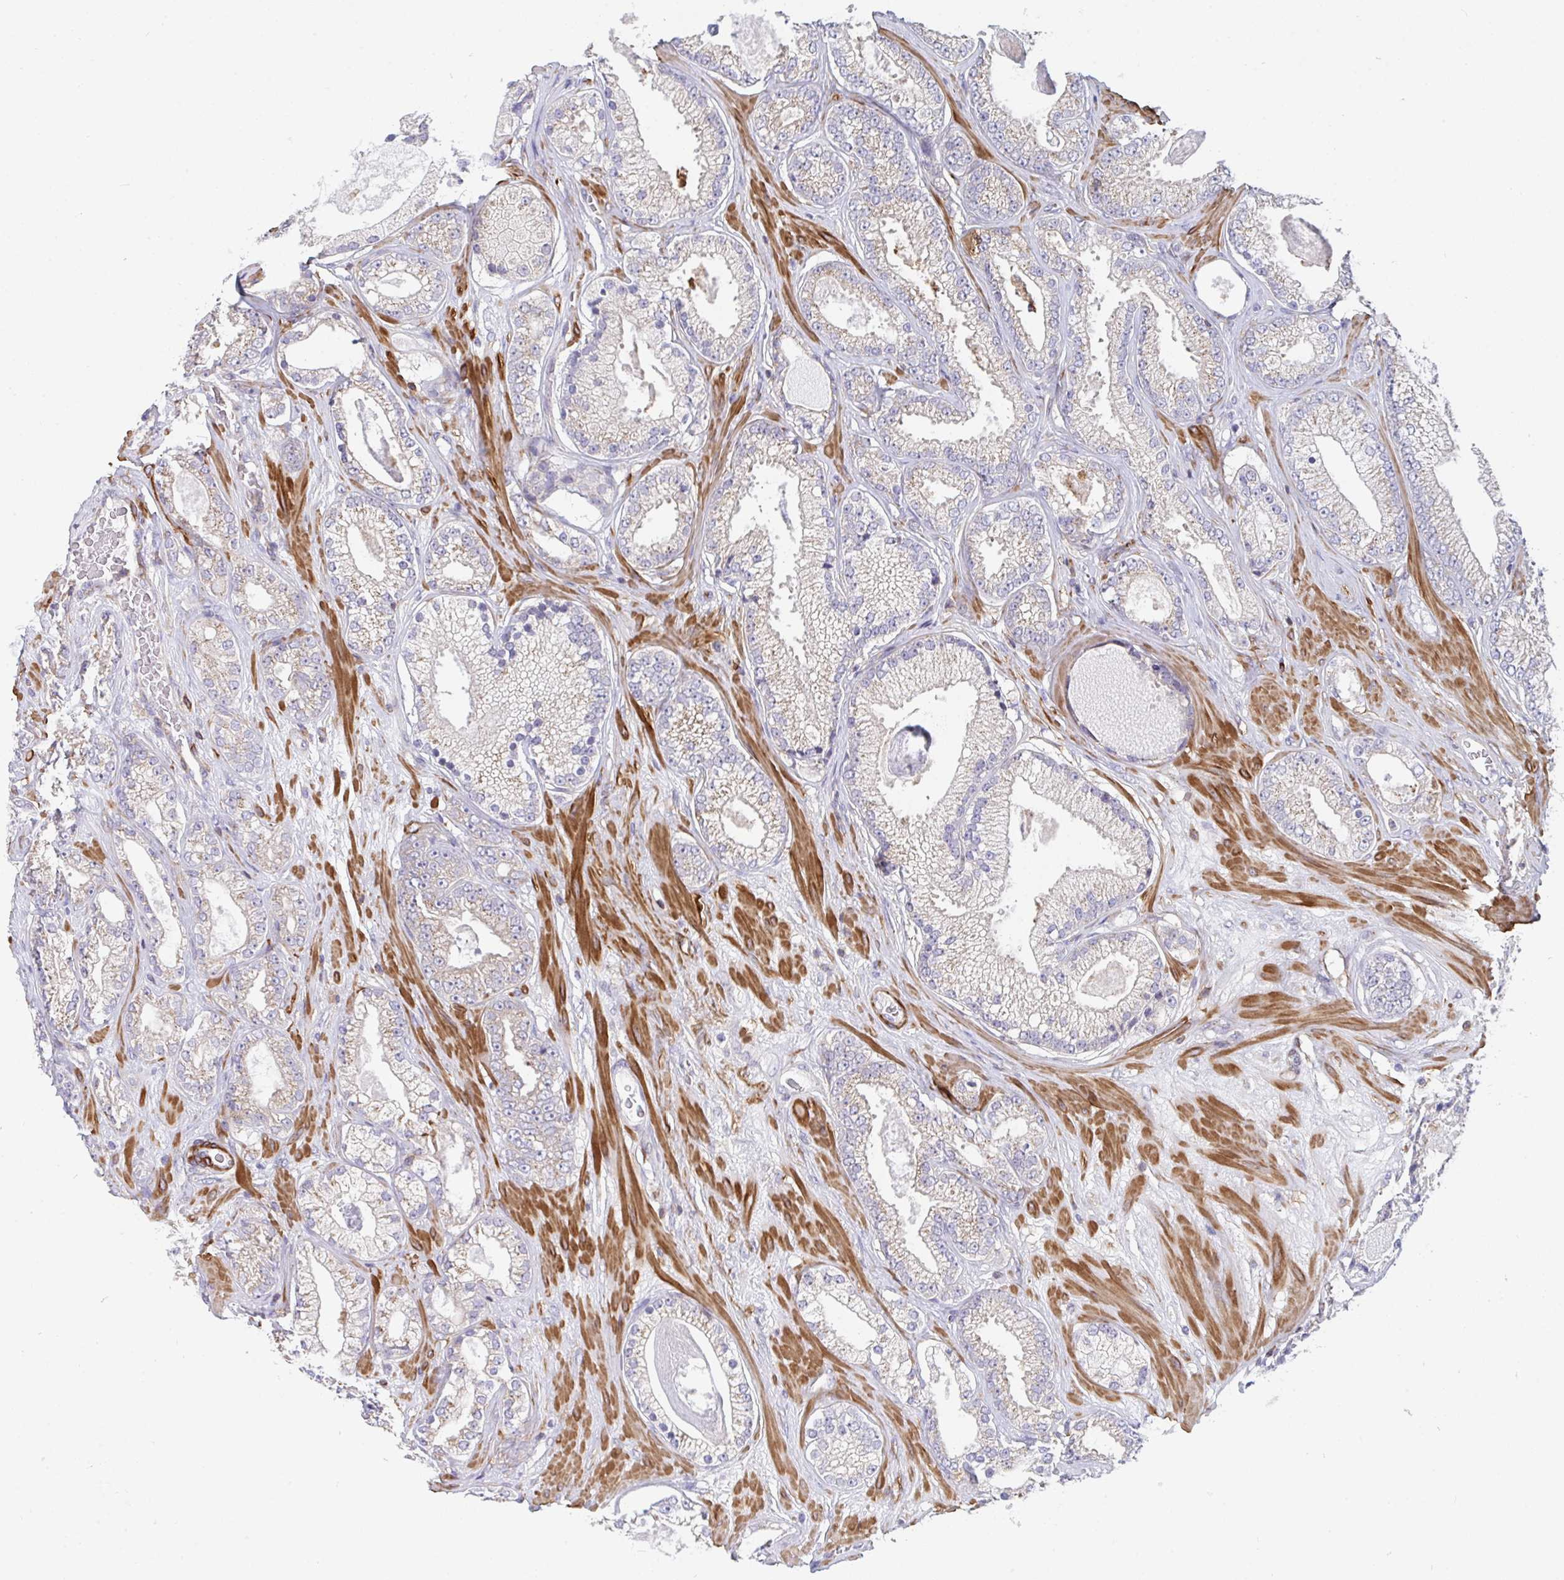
{"staining": {"intensity": "weak", "quantity": "25%-75%", "location": "cytoplasmic/membranous"}, "tissue": "prostate cancer", "cell_type": "Tumor cells", "image_type": "cancer", "snomed": [{"axis": "morphology", "description": "Adenocarcinoma, High grade"}, {"axis": "topography", "description": "Prostate"}], "caption": "Weak cytoplasmic/membranous protein staining is appreciated in approximately 25%-75% of tumor cells in prostate cancer.", "gene": "FRMD3", "patient": {"sex": "male", "age": 66}}